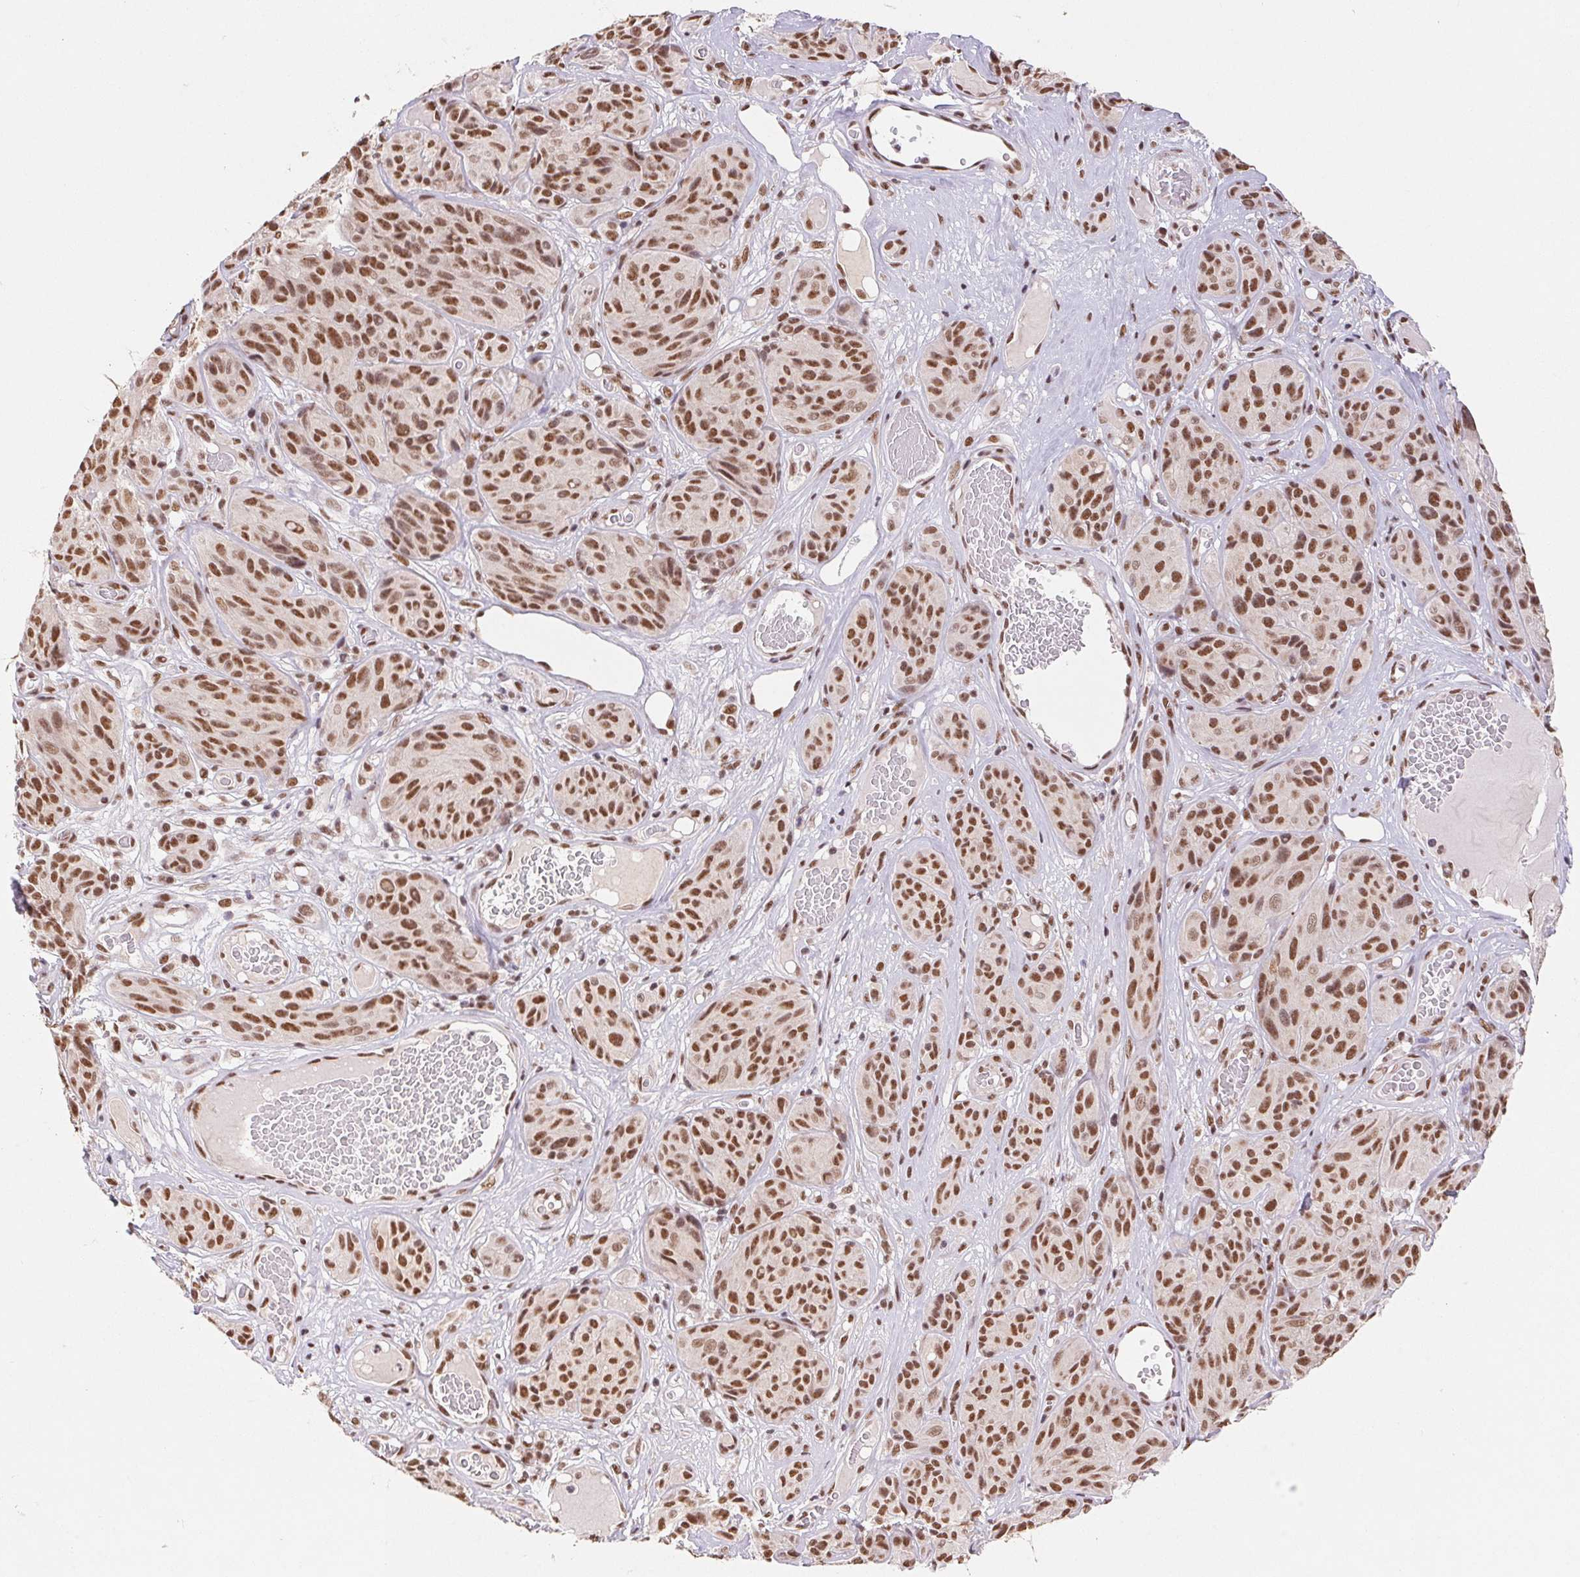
{"staining": {"intensity": "moderate", "quantity": ">75%", "location": "nuclear"}, "tissue": "melanoma", "cell_type": "Tumor cells", "image_type": "cancer", "snomed": [{"axis": "morphology", "description": "Malignant melanoma, NOS"}, {"axis": "topography", "description": "Skin"}], "caption": "IHC (DAB) staining of melanoma displays moderate nuclear protein staining in about >75% of tumor cells. Nuclei are stained in blue.", "gene": "SNRPG", "patient": {"sex": "male", "age": 91}}